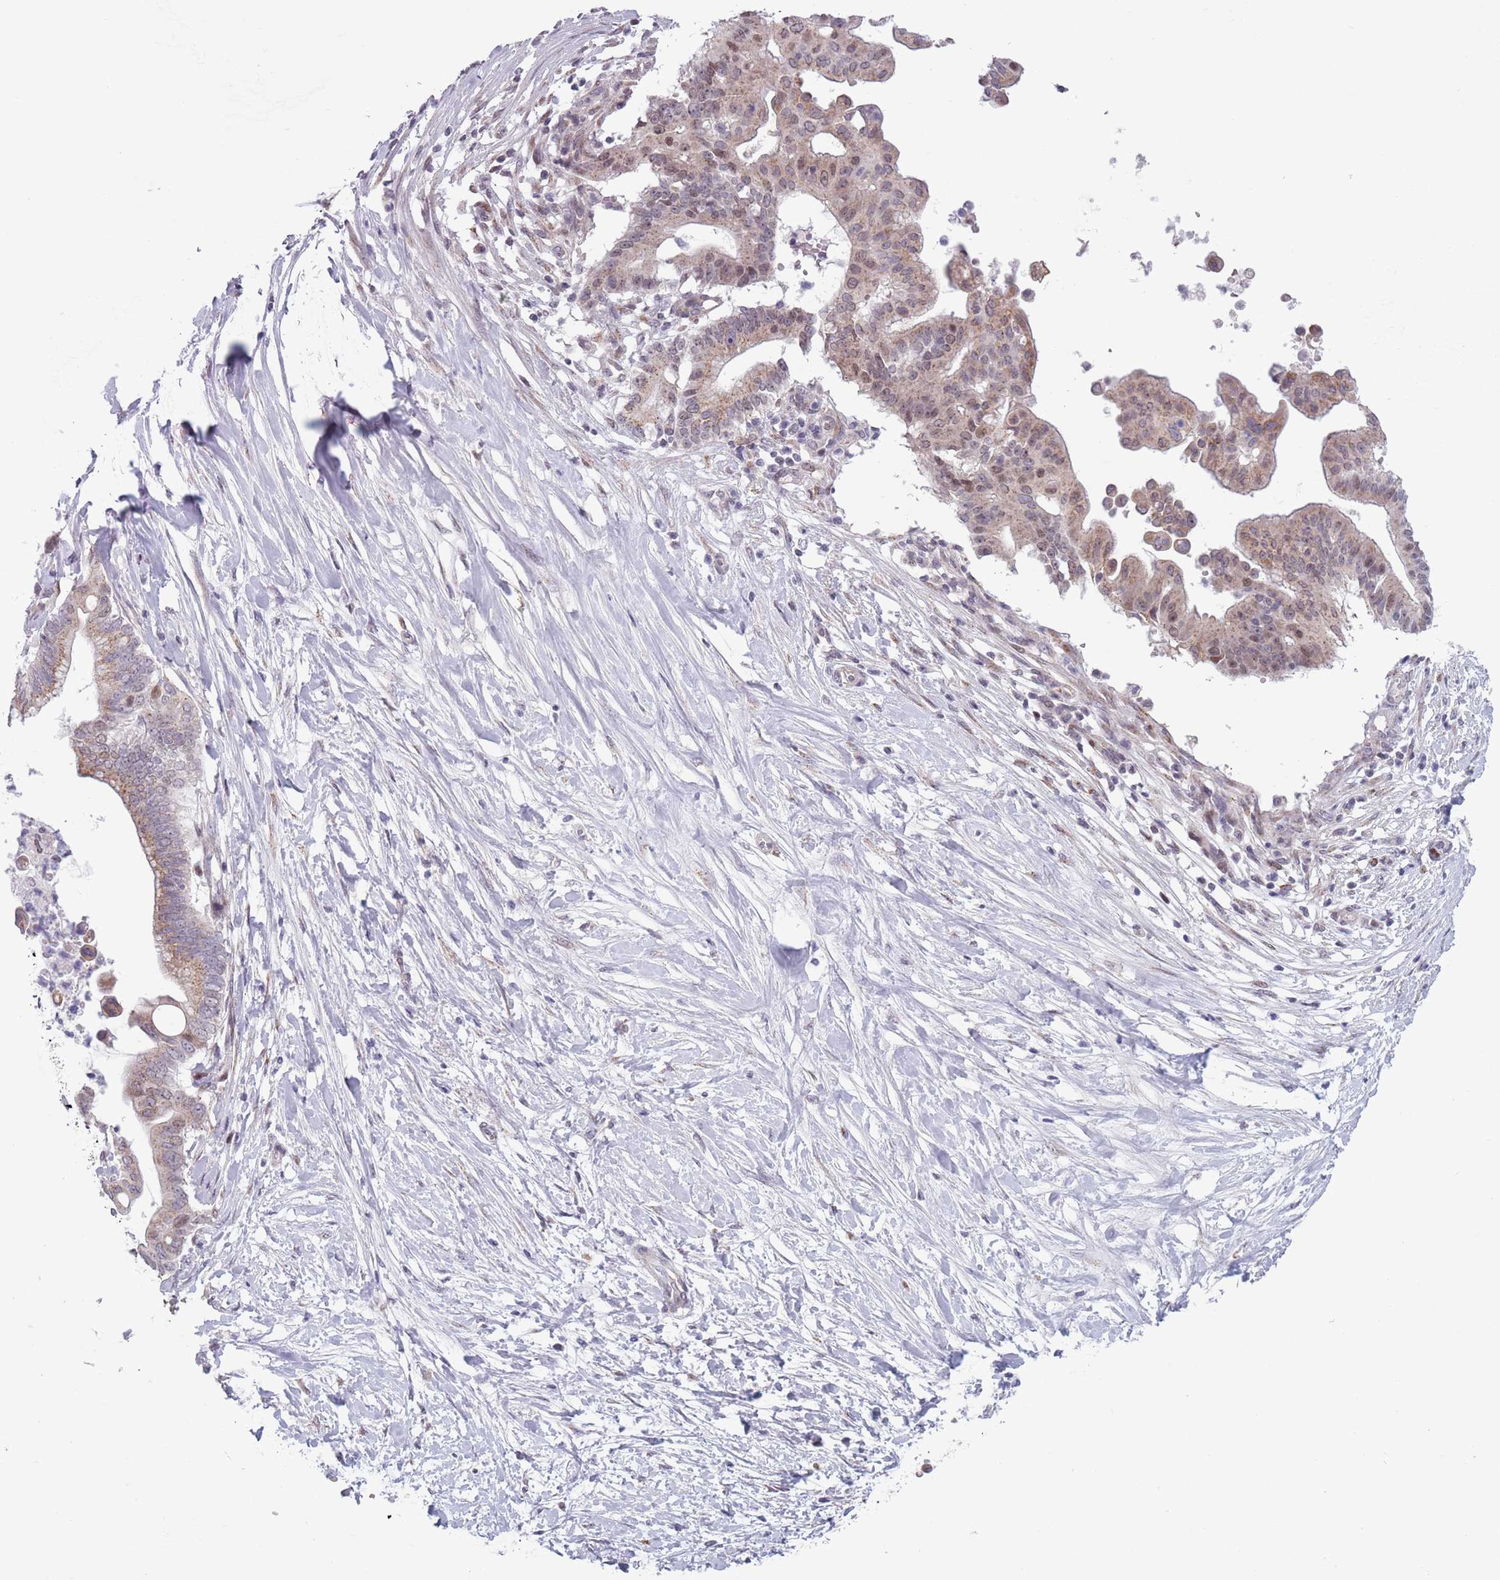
{"staining": {"intensity": "weak", "quantity": ">75%", "location": "cytoplasmic/membranous,nuclear"}, "tissue": "pancreatic cancer", "cell_type": "Tumor cells", "image_type": "cancer", "snomed": [{"axis": "morphology", "description": "Adenocarcinoma, NOS"}, {"axis": "topography", "description": "Pancreas"}], "caption": "A low amount of weak cytoplasmic/membranous and nuclear staining is present in about >75% of tumor cells in adenocarcinoma (pancreatic) tissue. The protein is shown in brown color, while the nuclei are stained blue.", "gene": "ZKSCAN2", "patient": {"sex": "male", "age": 68}}